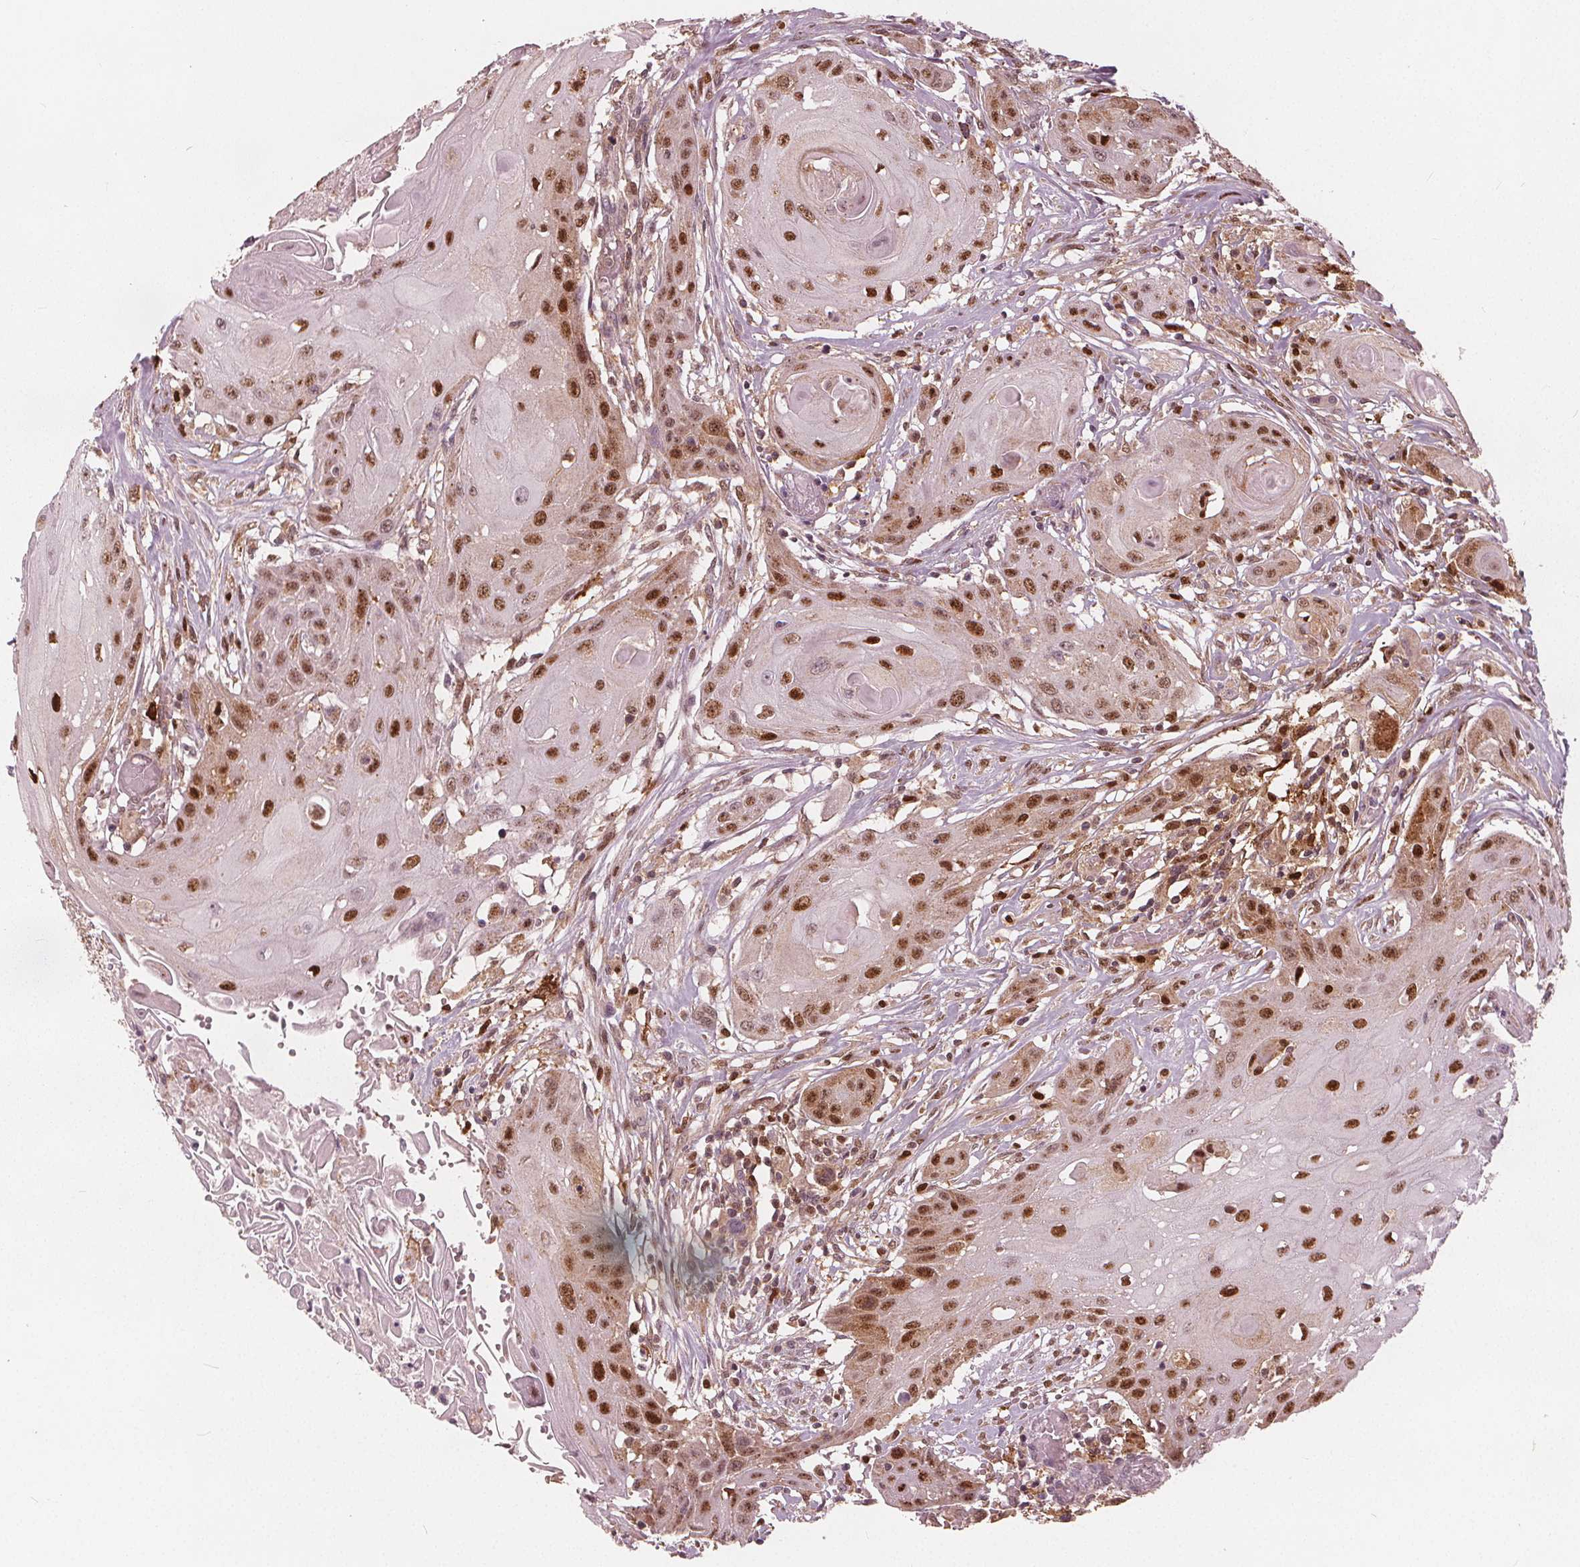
{"staining": {"intensity": "strong", "quantity": ">75%", "location": "nuclear"}, "tissue": "head and neck cancer", "cell_type": "Tumor cells", "image_type": "cancer", "snomed": [{"axis": "morphology", "description": "Squamous cell carcinoma, NOS"}, {"axis": "topography", "description": "Oral tissue"}, {"axis": "topography", "description": "Head-Neck"}, {"axis": "topography", "description": "Neck, NOS"}], "caption": "This image displays immunohistochemistry (IHC) staining of head and neck cancer (squamous cell carcinoma), with high strong nuclear positivity in approximately >75% of tumor cells.", "gene": "SQSTM1", "patient": {"sex": "female", "age": 55}}